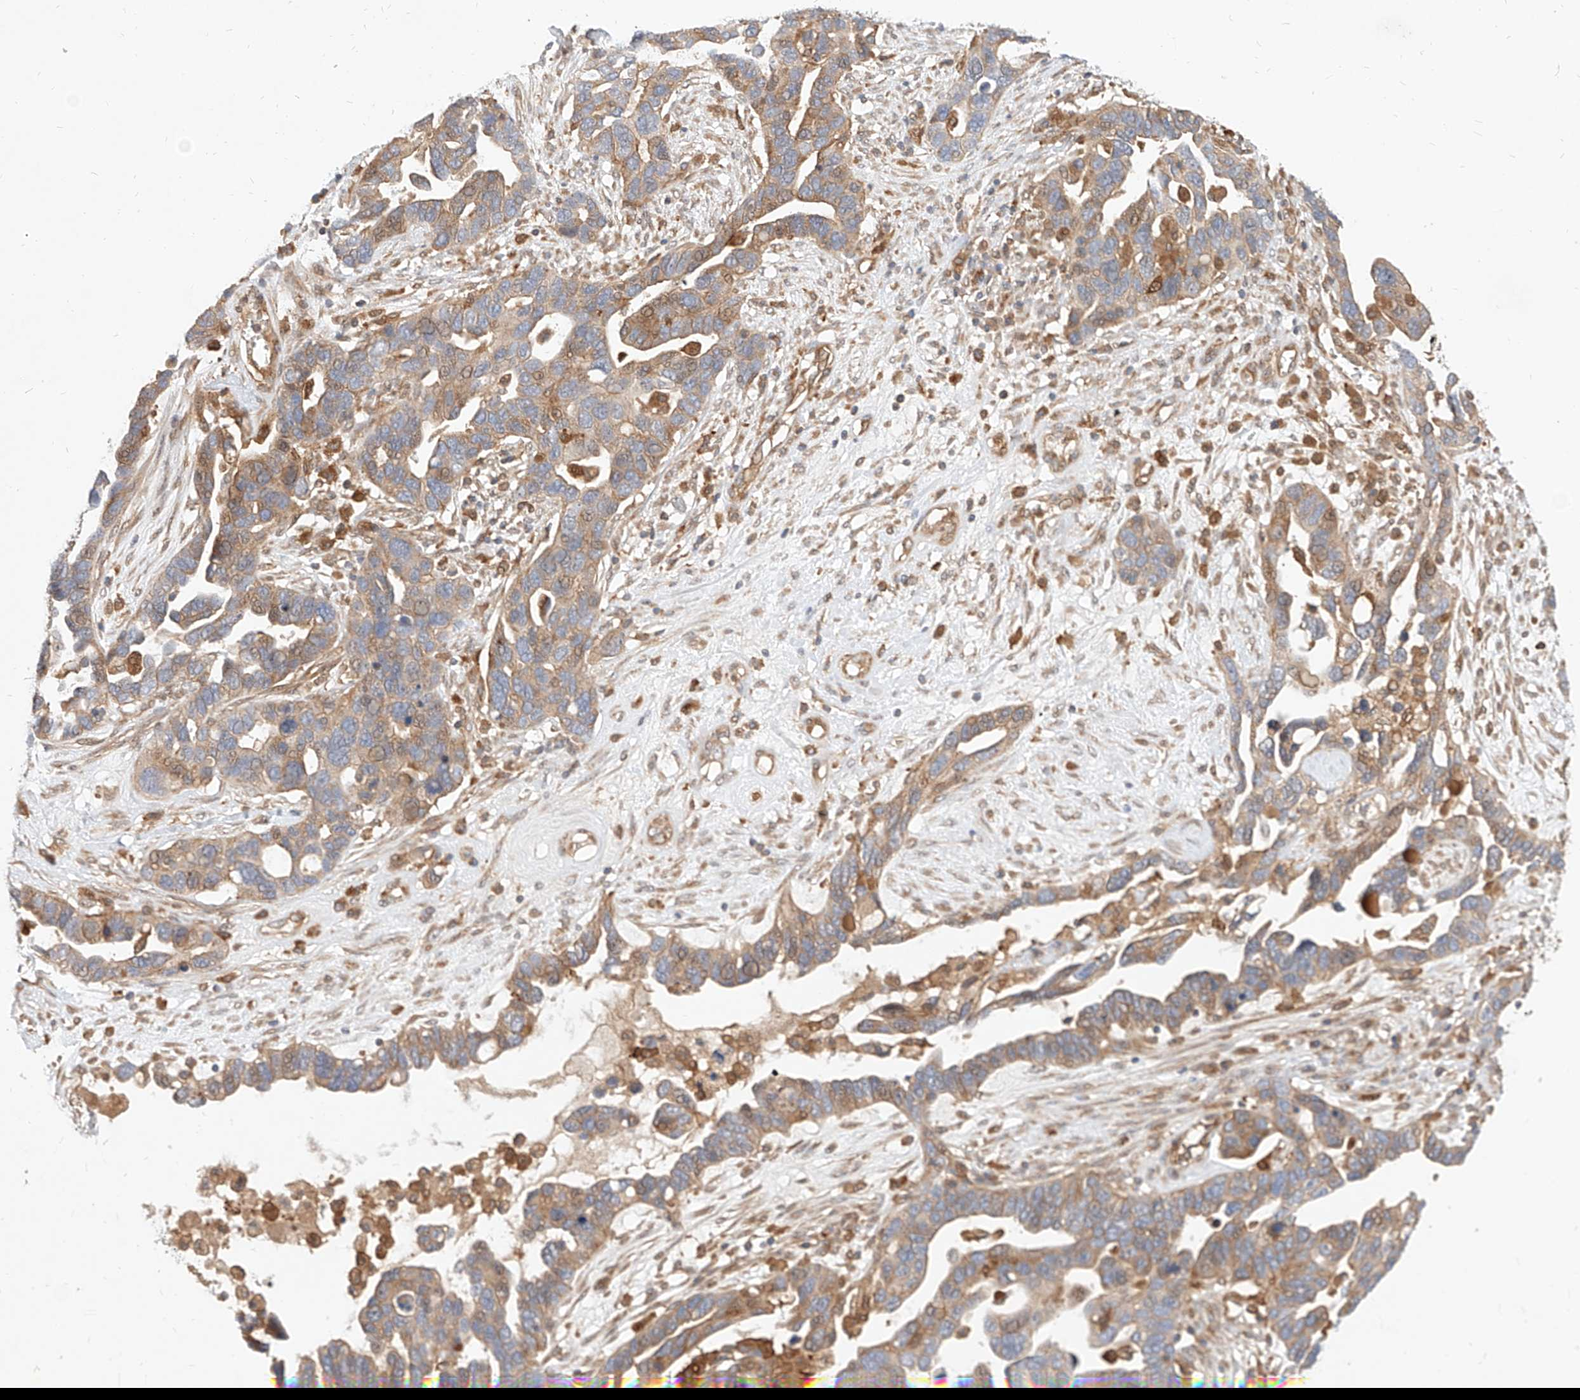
{"staining": {"intensity": "moderate", "quantity": ">75%", "location": "cytoplasmic/membranous"}, "tissue": "ovarian cancer", "cell_type": "Tumor cells", "image_type": "cancer", "snomed": [{"axis": "morphology", "description": "Cystadenocarcinoma, serous, NOS"}, {"axis": "topography", "description": "Ovary"}], "caption": "Human serous cystadenocarcinoma (ovarian) stained for a protein (brown) demonstrates moderate cytoplasmic/membranous positive expression in approximately >75% of tumor cells.", "gene": "NFAM1", "patient": {"sex": "female", "age": 54}}